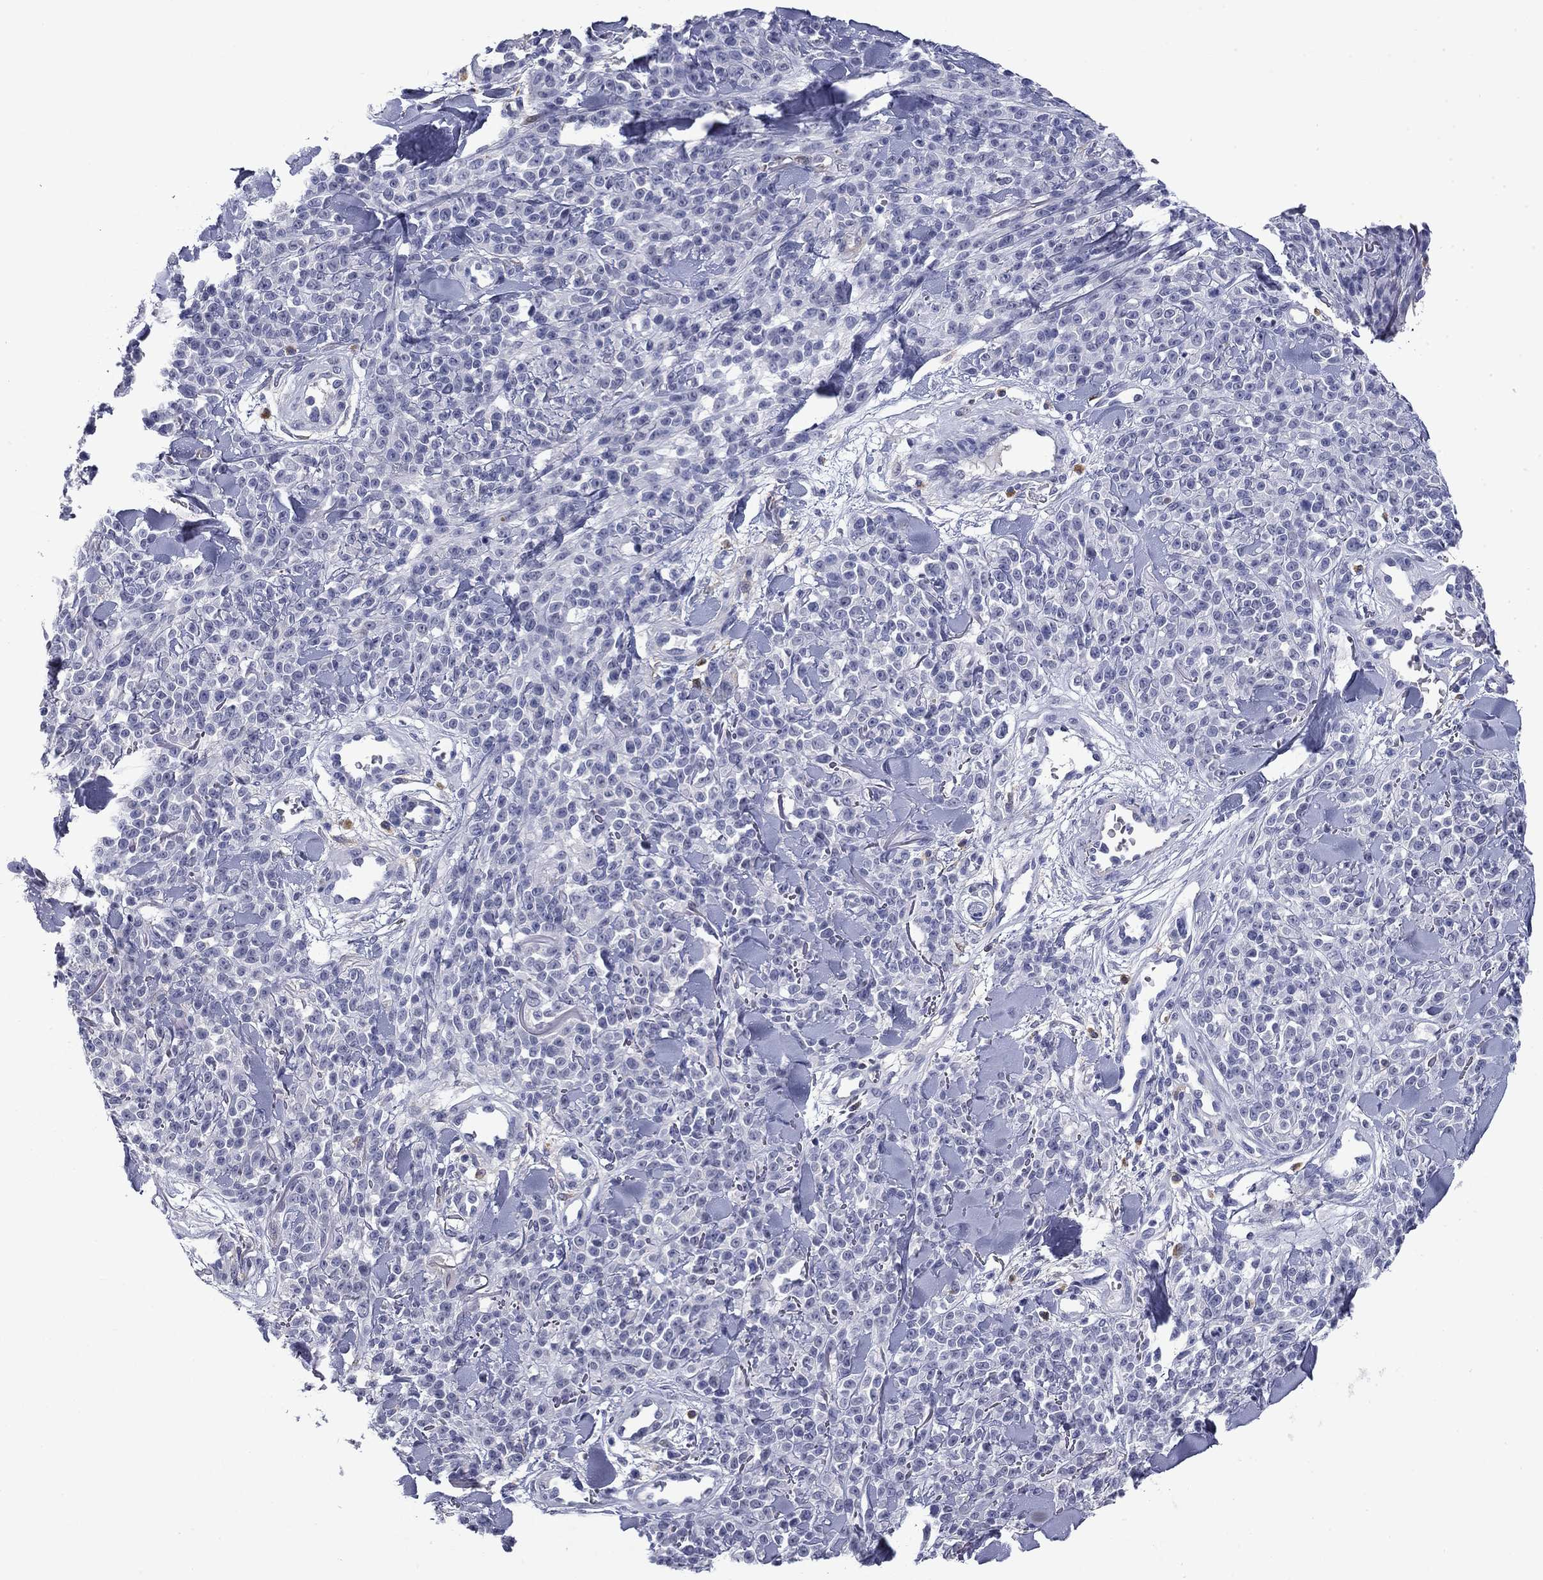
{"staining": {"intensity": "negative", "quantity": "none", "location": "none"}, "tissue": "melanoma", "cell_type": "Tumor cells", "image_type": "cancer", "snomed": [{"axis": "morphology", "description": "Malignant melanoma, NOS"}, {"axis": "topography", "description": "Skin"}, {"axis": "topography", "description": "Skin of trunk"}], "caption": "Tumor cells are negative for protein expression in human melanoma. Brightfield microscopy of immunohistochemistry (IHC) stained with DAB (brown) and hematoxylin (blue), captured at high magnification.", "gene": "BCL2L14", "patient": {"sex": "male", "age": 74}}